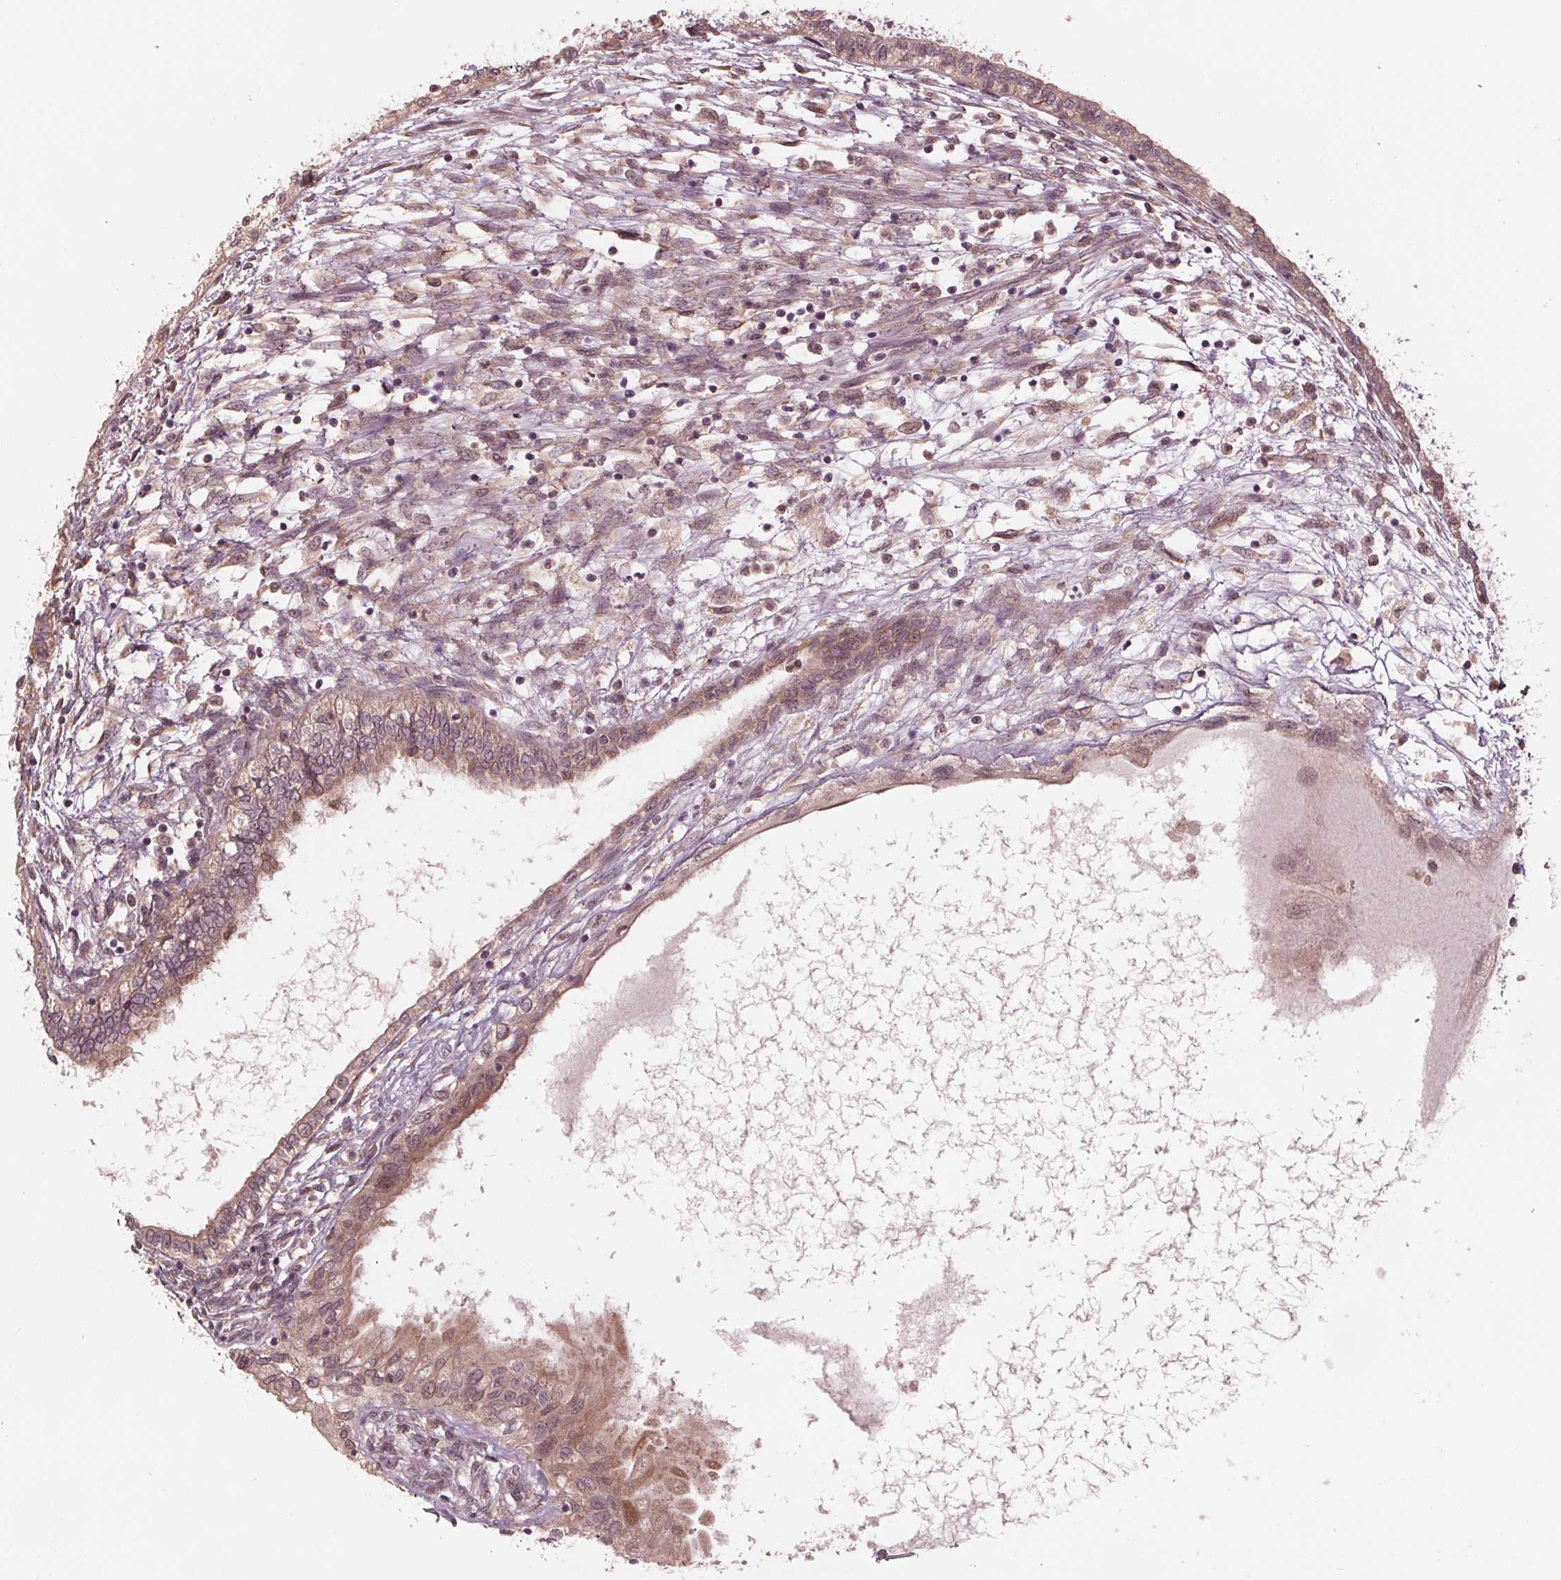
{"staining": {"intensity": "weak", "quantity": ">75%", "location": "cytoplasmic/membranous,nuclear"}, "tissue": "testis cancer", "cell_type": "Tumor cells", "image_type": "cancer", "snomed": [{"axis": "morphology", "description": "Carcinoma, Embryonal, NOS"}, {"axis": "topography", "description": "Testis"}], "caption": "Immunohistochemistry (IHC) micrograph of neoplastic tissue: testis cancer (embryonal carcinoma) stained using immunohistochemistry (IHC) exhibits low levels of weak protein expression localized specifically in the cytoplasmic/membranous and nuclear of tumor cells, appearing as a cytoplasmic/membranous and nuclear brown color.", "gene": "ZNF471", "patient": {"sex": "male", "age": 37}}